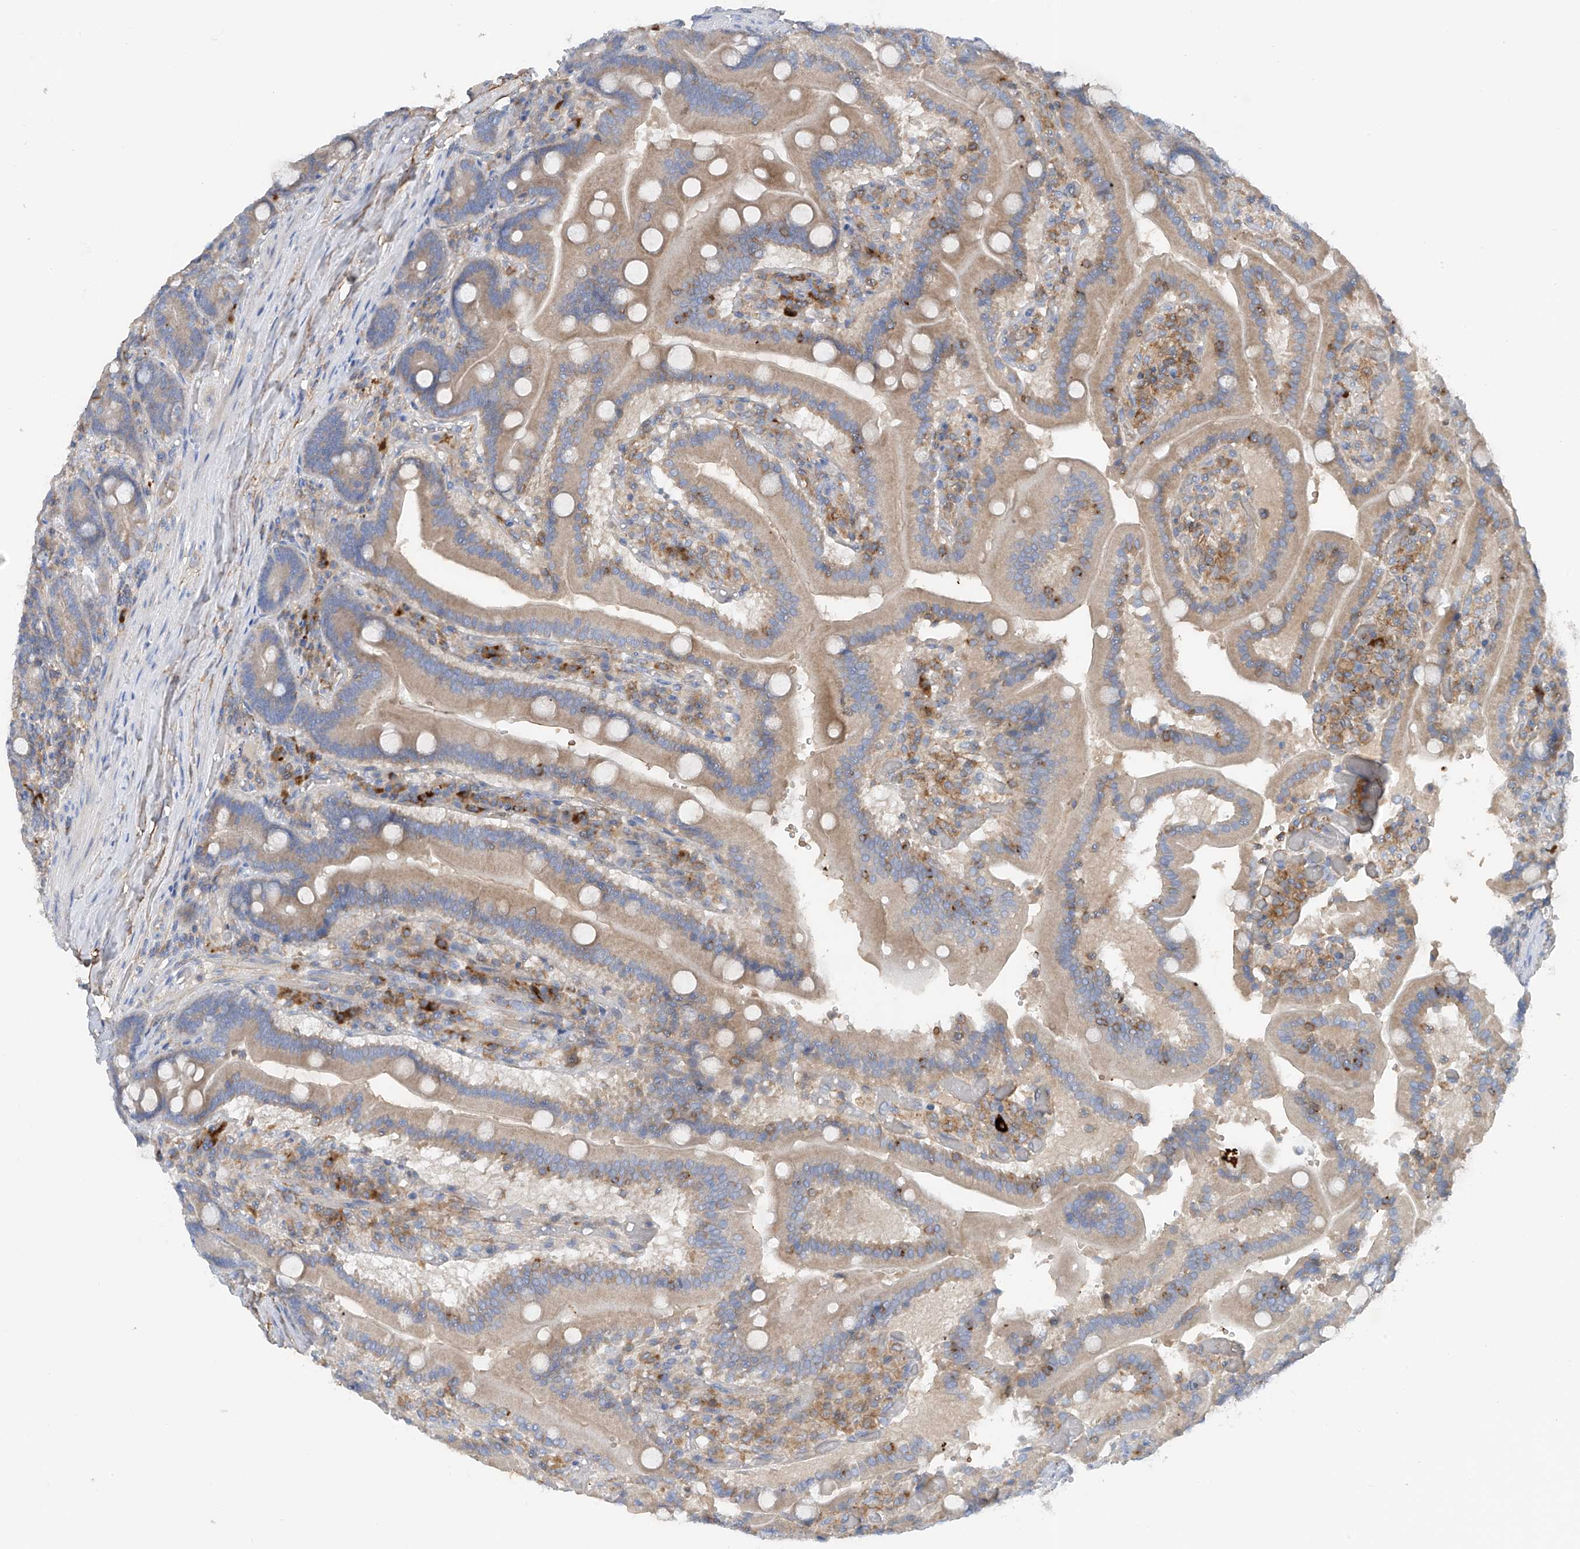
{"staining": {"intensity": "moderate", "quantity": "25%-75%", "location": "cytoplasmic/membranous"}, "tissue": "duodenum", "cell_type": "Glandular cells", "image_type": "normal", "snomed": [{"axis": "morphology", "description": "Normal tissue, NOS"}, {"axis": "topography", "description": "Duodenum"}], "caption": "High-power microscopy captured an IHC photomicrograph of unremarkable duodenum, revealing moderate cytoplasmic/membranous positivity in approximately 25%-75% of glandular cells. Immunohistochemistry stains the protein of interest in brown and the nuclei are stained blue.", "gene": "NALCN", "patient": {"sex": "female", "age": 62}}